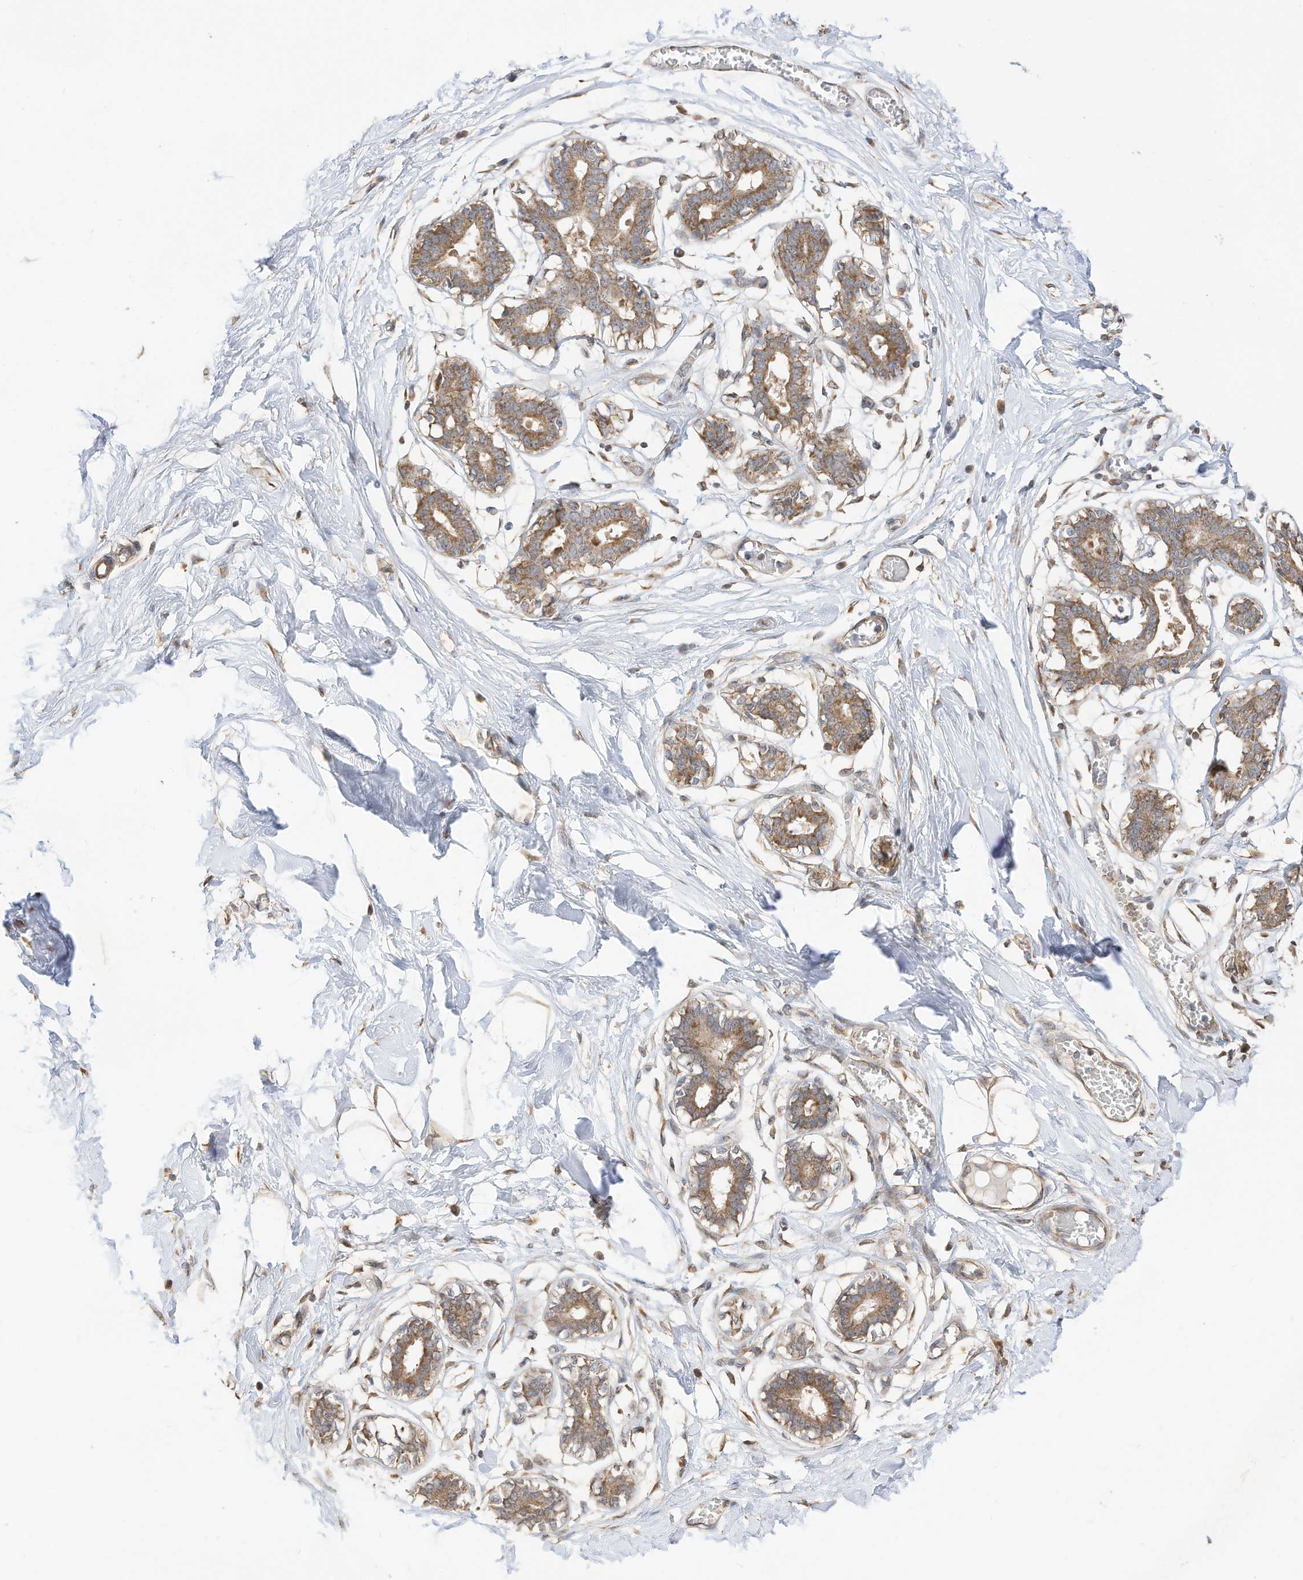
{"staining": {"intensity": "weak", "quantity": ">75%", "location": "cytoplasmic/membranous"}, "tissue": "breast", "cell_type": "Adipocytes", "image_type": "normal", "snomed": [{"axis": "morphology", "description": "Normal tissue, NOS"}, {"axis": "topography", "description": "Breast"}], "caption": "This micrograph exhibits IHC staining of benign human breast, with low weak cytoplasmic/membranous staining in about >75% of adipocytes.", "gene": "CAGE1", "patient": {"sex": "female", "age": 27}}